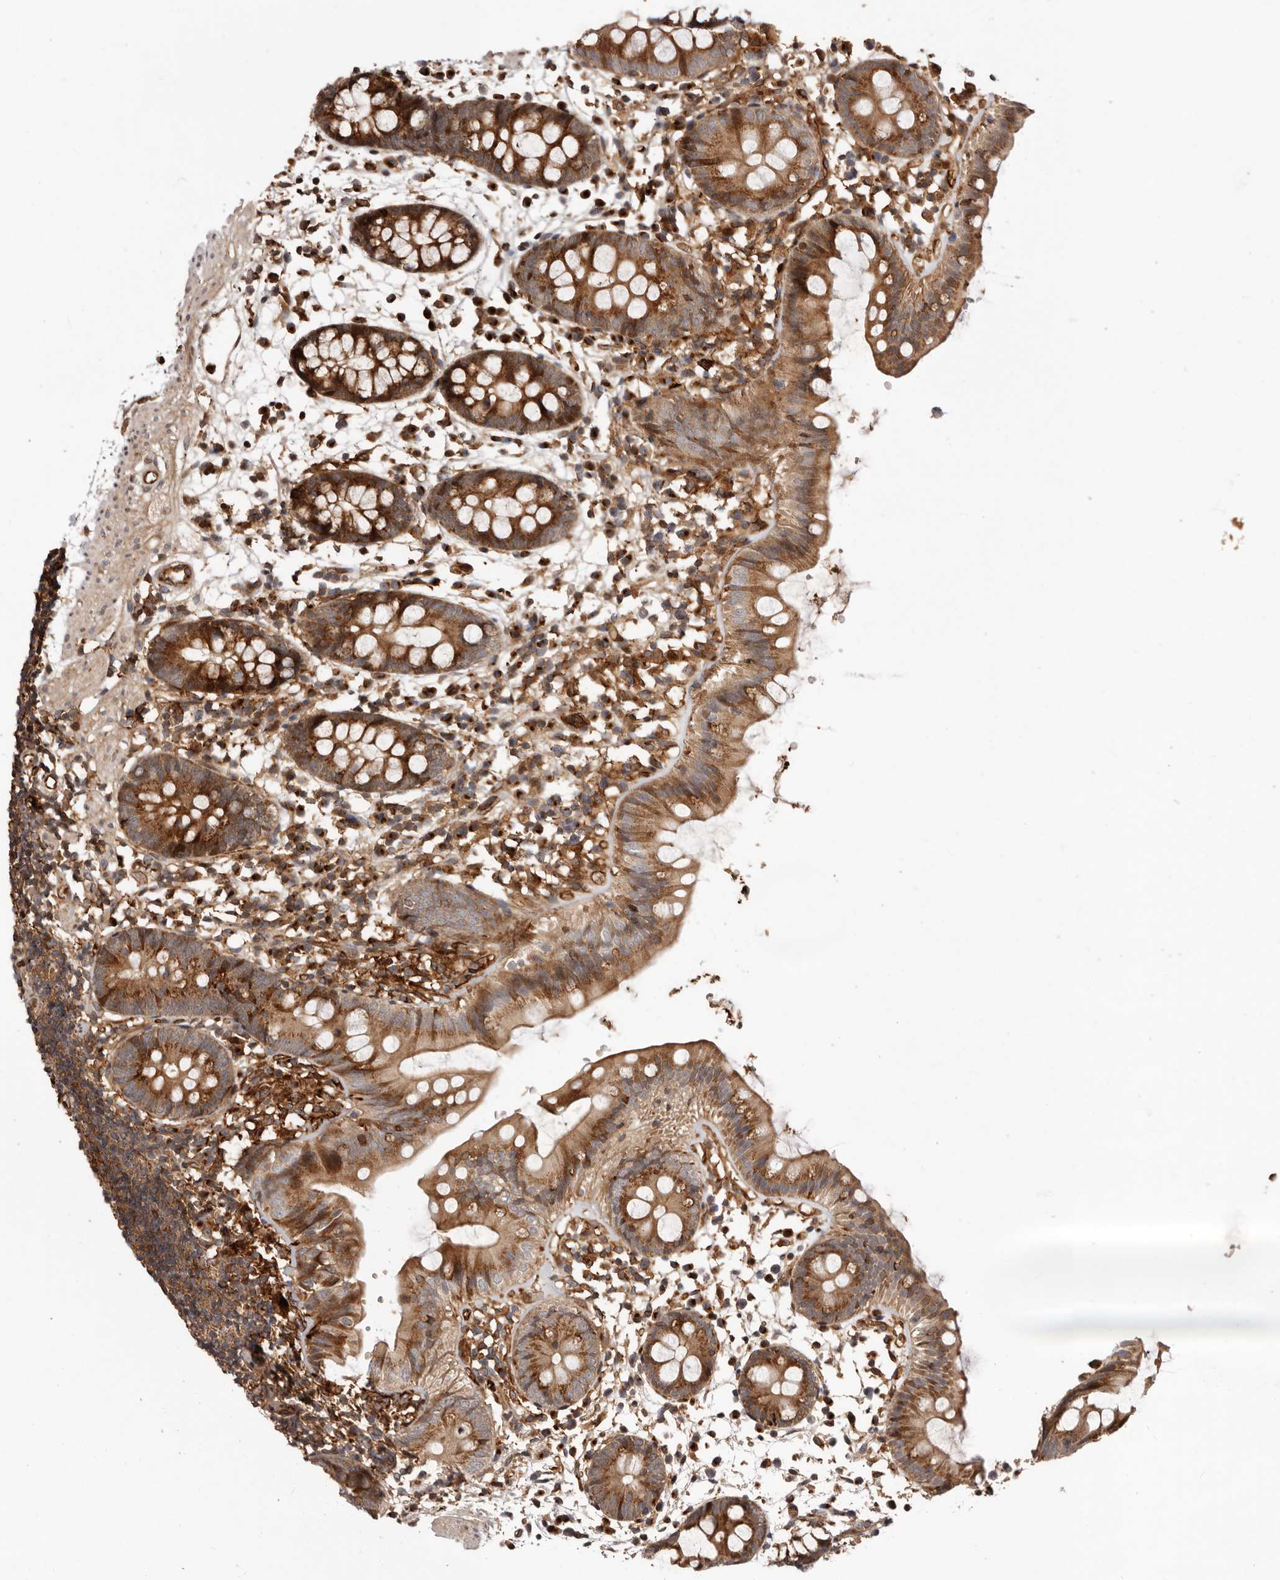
{"staining": {"intensity": "moderate", "quantity": "25%-75%", "location": "cytoplasmic/membranous"}, "tissue": "colon", "cell_type": "Endothelial cells", "image_type": "normal", "snomed": [{"axis": "morphology", "description": "Normal tissue, NOS"}, {"axis": "topography", "description": "Colon"}], "caption": "Endothelial cells demonstrate medium levels of moderate cytoplasmic/membranous positivity in approximately 25%-75% of cells in normal colon.", "gene": "GPR27", "patient": {"sex": "male", "age": 56}}